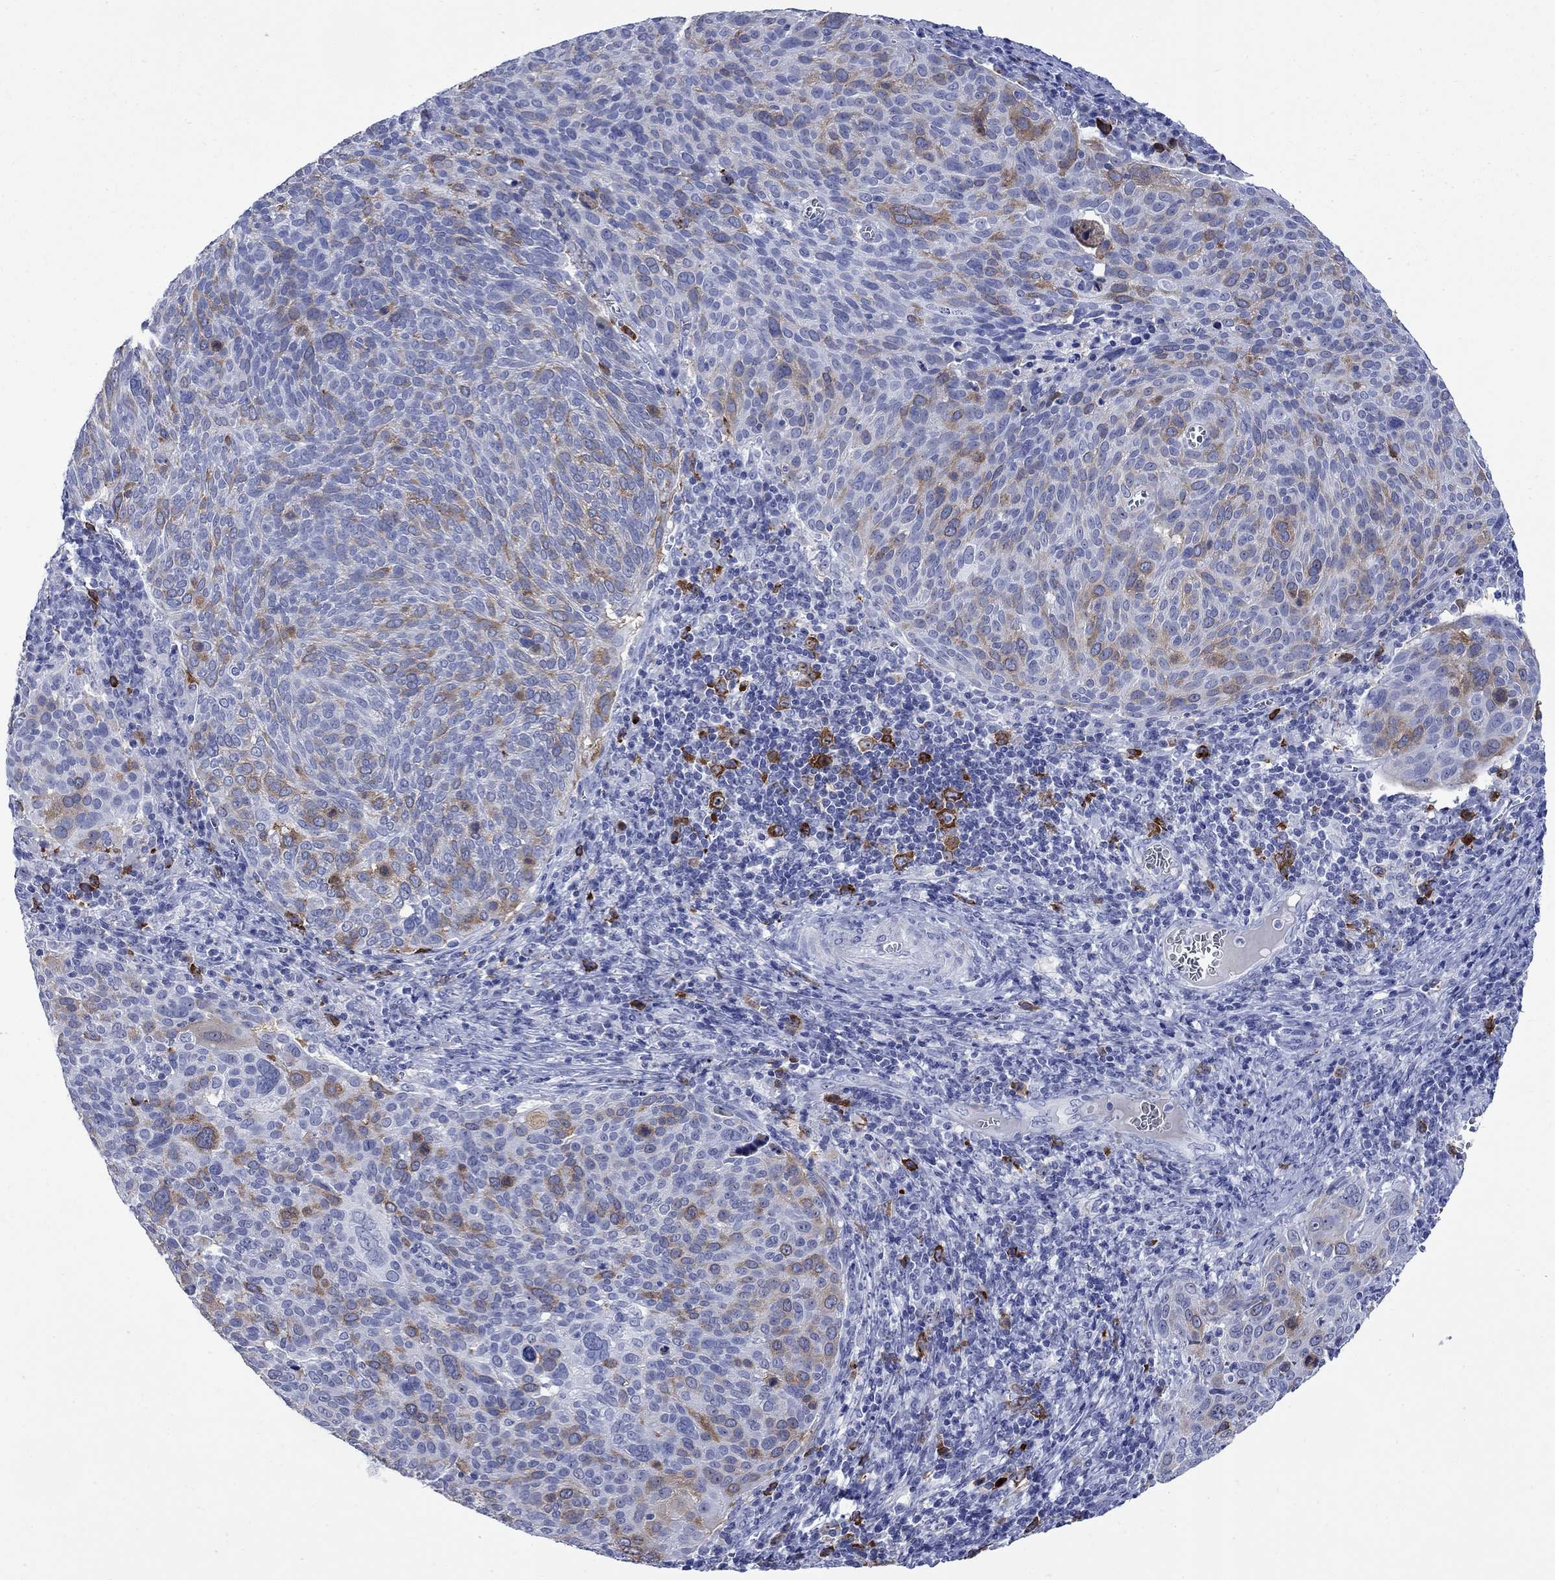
{"staining": {"intensity": "moderate", "quantity": "<25%", "location": "cytoplasmic/membranous"}, "tissue": "cervical cancer", "cell_type": "Tumor cells", "image_type": "cancer", "snomed": [{"axis": "morphology", "description": "Squamous cell carcinoma, NOS"}, {"axis": "topography", "description": "Cervix"}], "caption": "IHC micrograph of neoplastic tissue: squamous cell carcinoma (cervical) stained using immunohistochemistry (IHC) displays low levels of moderate protein expression localized specifically in the cytoplasmic/membranous of tumor cells, appearing as a cytoplasmic/membranous brown color.", "gene": "TACC3", "patient": {"sex": "female", "age": 39}}